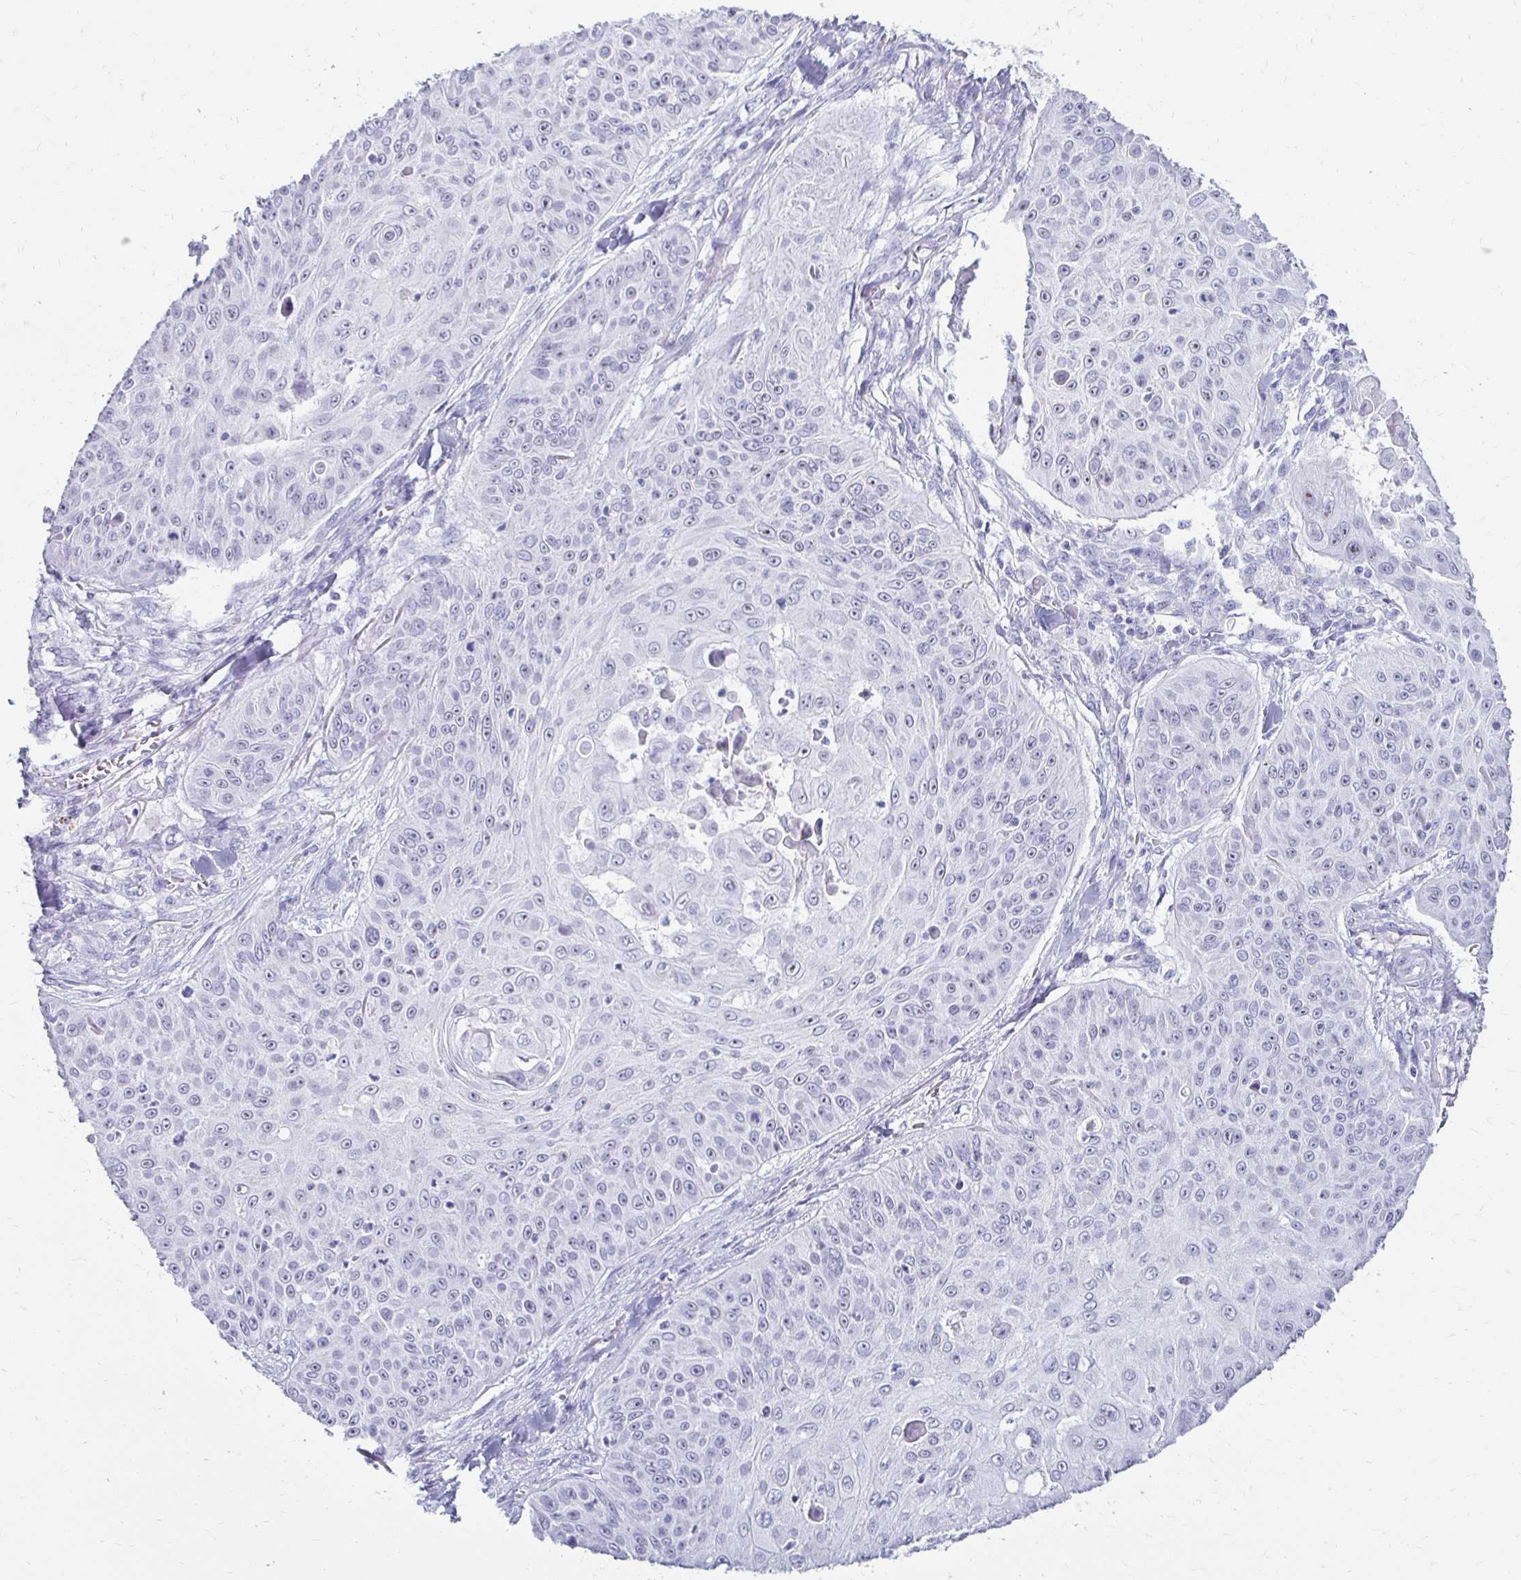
{"staining": {"intensity": "weak", "quantity": "<25%", "location": "nuclear"}, "tissue": "skin cancer", "cell_type": "Tumor cells", "image_type": "cancer", "snomed": [{"axis": "morphology", "description": "Squamous cell carcinoma, NOS"}, {"axis": "topography", "description": "Skin"}], "caption": "Immunohistochemistry of skin squamous cell carcinoma displays no expression in tumor cells. Brightfield microscopy of immunohistochemistry stained with DAB (3,3'-diaminobenzidine) (brown) and hematoxylin (blue), captured at high magnification.", "gene": "CST6", "patient": {"sex": "male", "age": 82}}